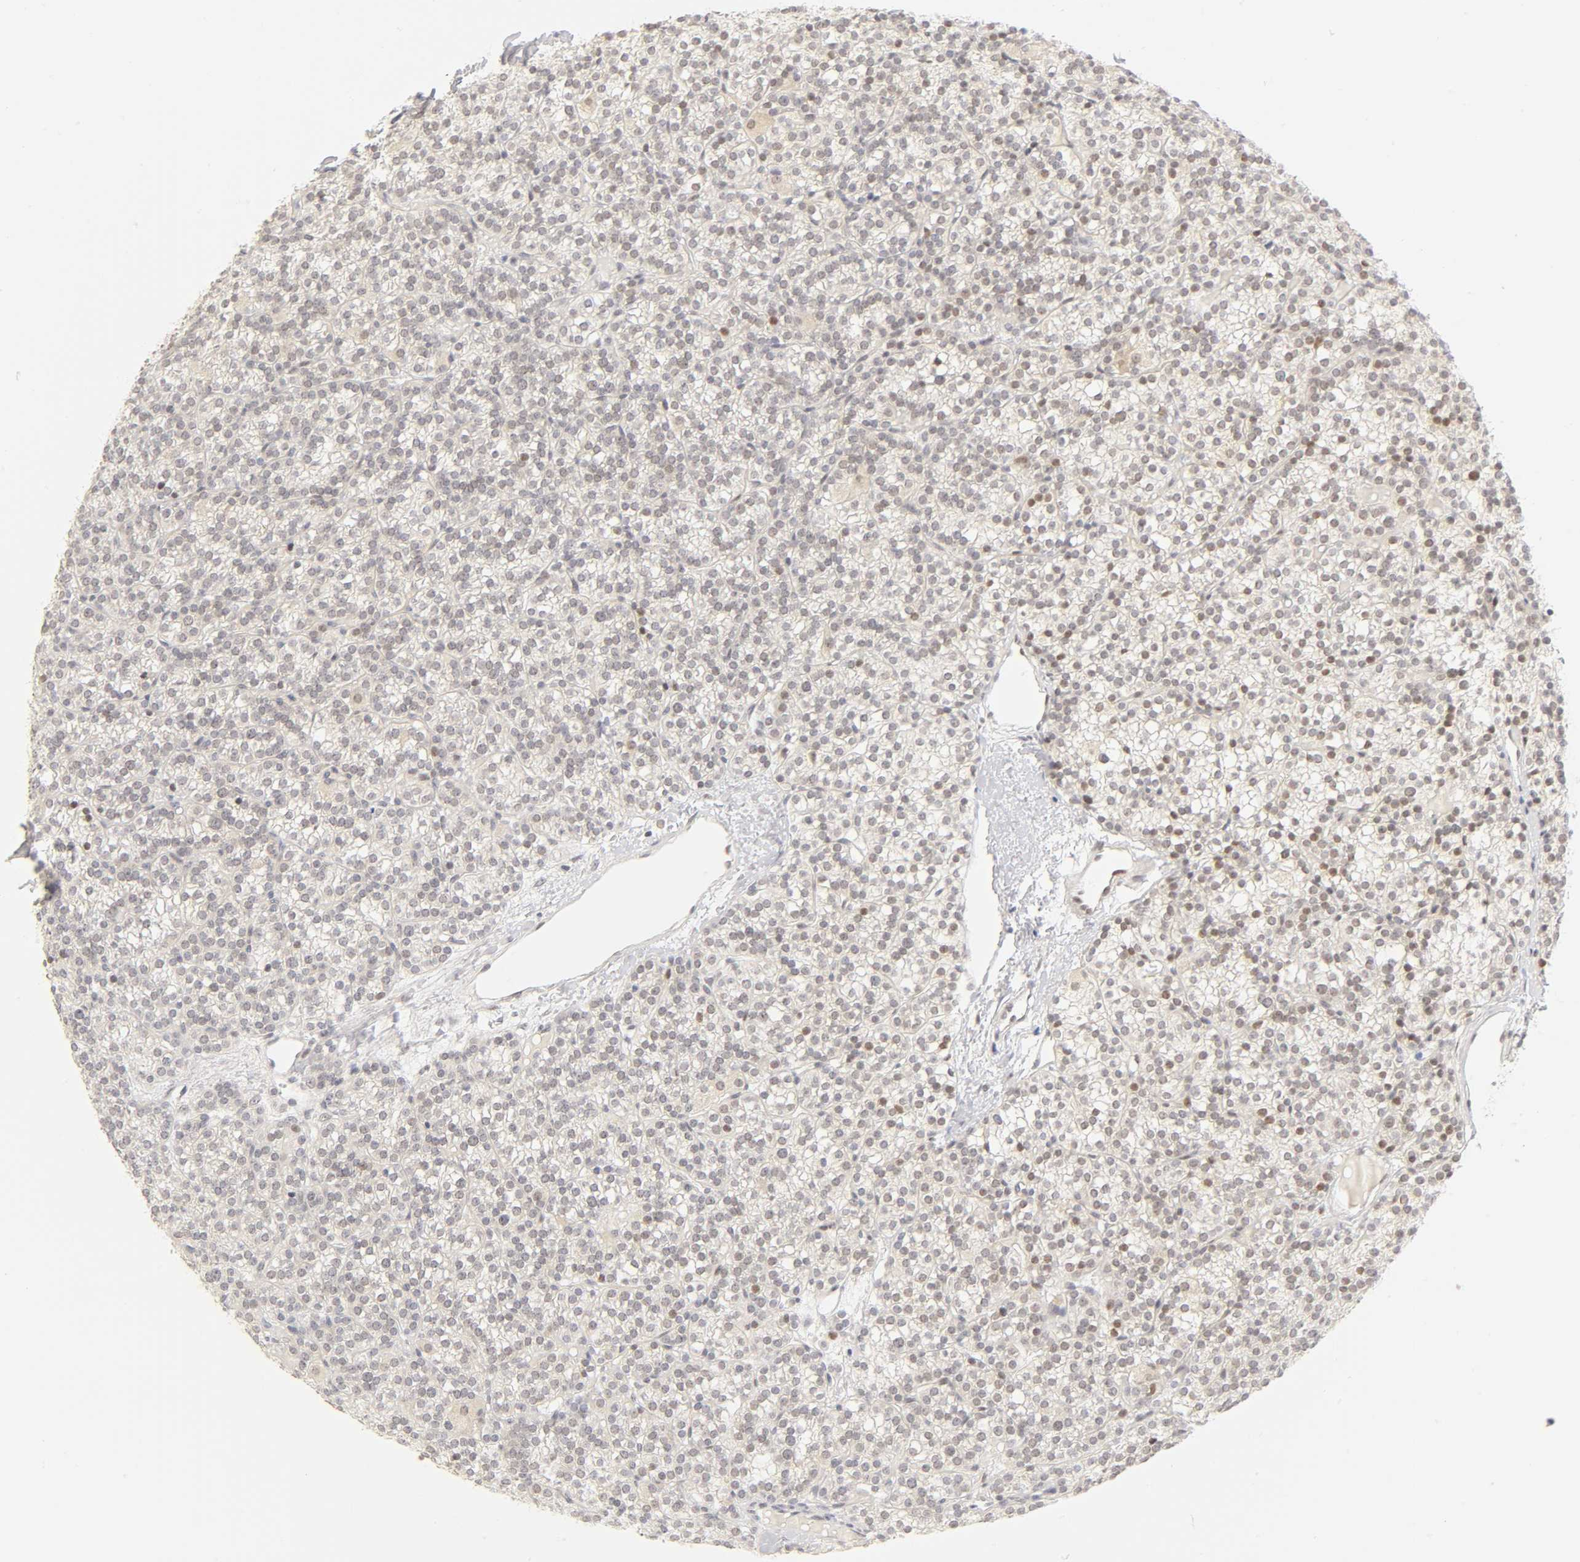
{"staining": {"intensity": "moderate", "quantity": "25%-75%", "location": "nuclear"}, "tissue": "parathyroid gland", "cell_type": "Glandular cells", "image_type": "normal", "snomed": [{"axis": "morphology", "description": "Normal tissue, NOS"}, {"axis": "topography", "description": "Parathyroid gland"}], "caption": "Protein staining of unremarkable parathyroid gland demonstrates moderate nuclear staining in approximately 25%-75% of glandular cells.", "gene": "MNAT1", "patient": {"sex": "female", "age": 50}}